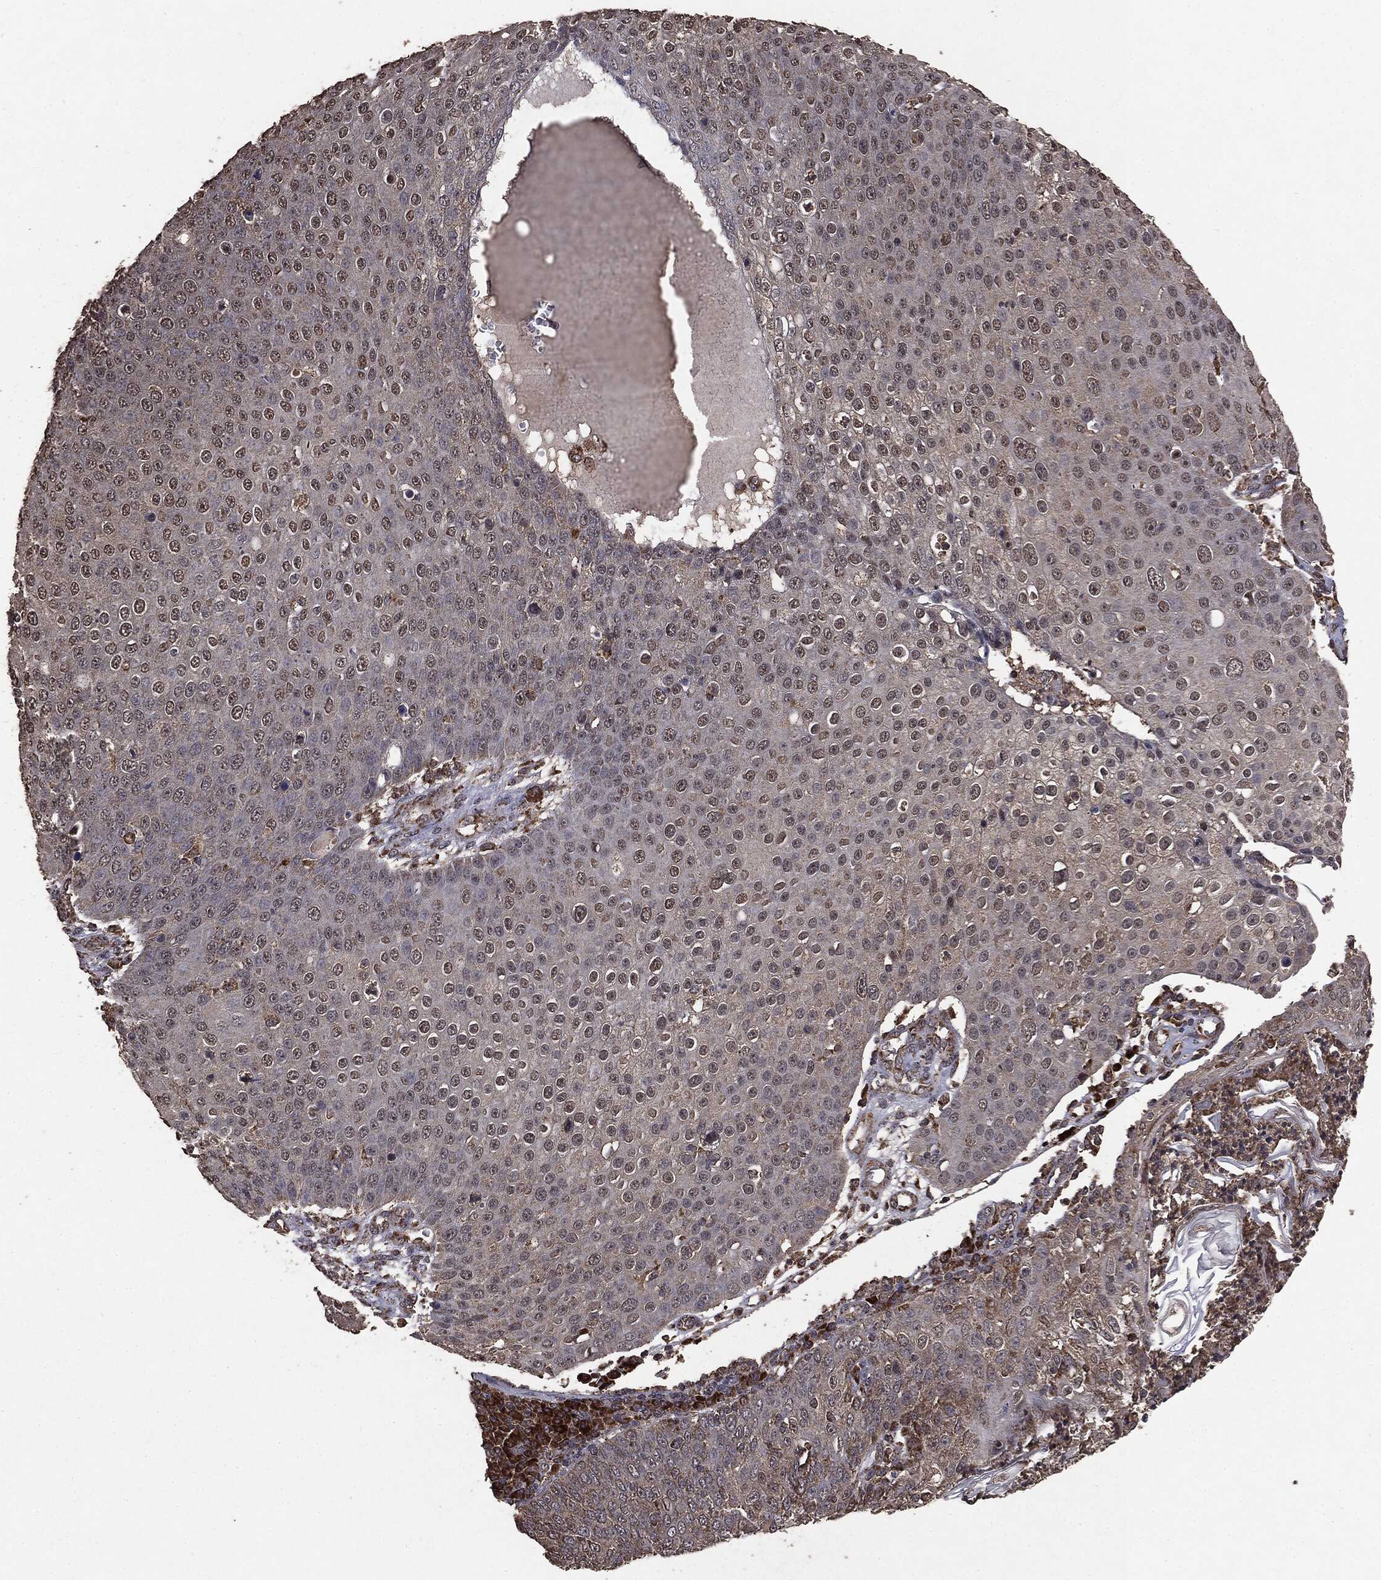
{"staining": {"intensity": "negative", "quantity": "none", "location": "none"}, "tissue": "skin cancer", "cell_type": "Tumor cells", "image_type": "cancer", "snomed": [{"axis": "morphology", "description": "Squamous cell carcinoma, NOS"}, {"axis": "topography", "description": "Skin"}], "caption": "Skin squamous cell carcinoma was stained to show a protein in brown. There is no significant staining in tumor cells. (Immunohistochemistry, brightfield microscopy, high magnification).", "gene": "MTOR", "patient": {"sex": "male", "age": 71}}